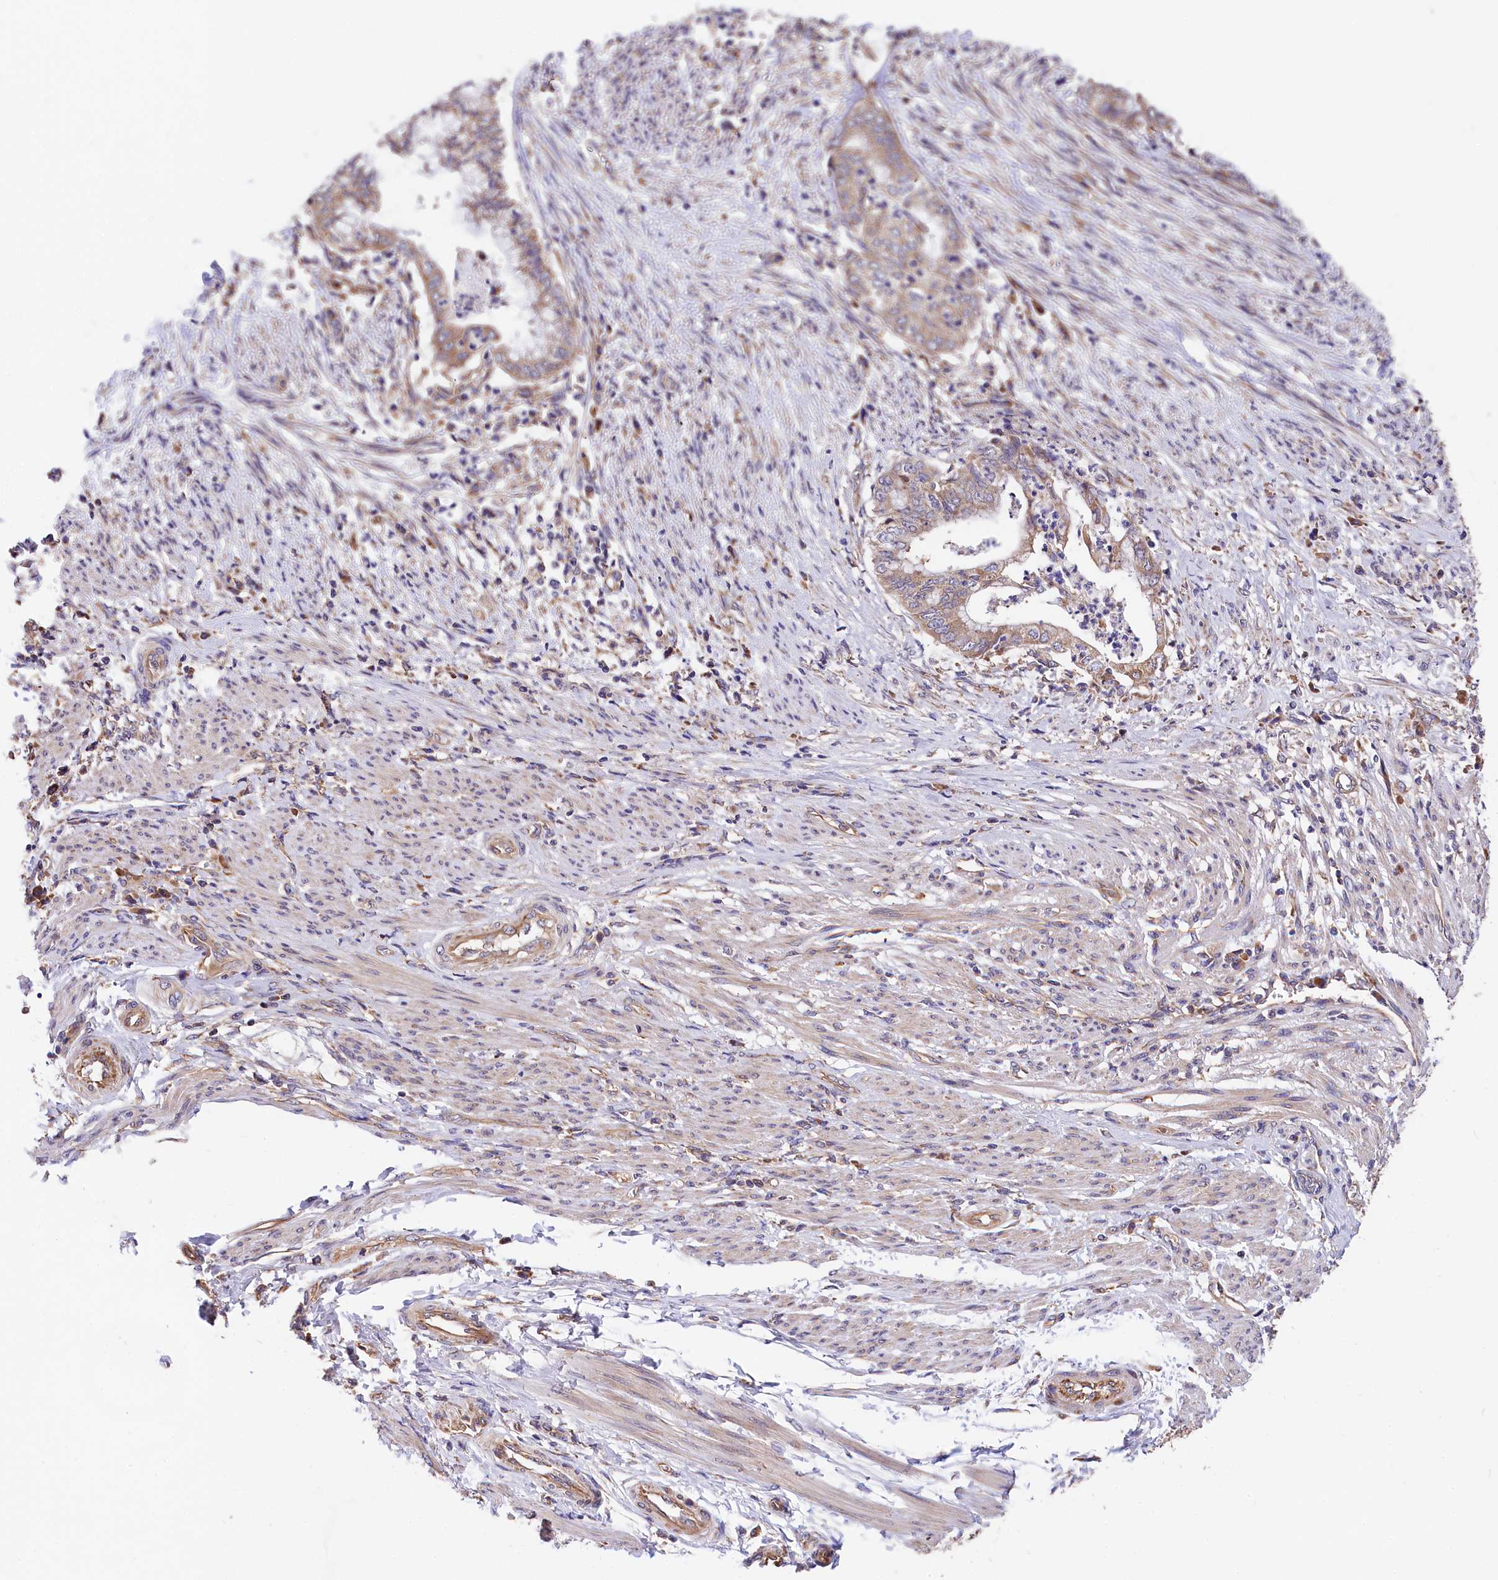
{"staining": {"intensity": "weak", "quantity": "25%-75%", "location": "cytoplasmic/membranous"}, "tissue": "endometrial cancer", "cell_type": "Tumor cells", "image_type": "cancer", "snomed": [{"axis": "morphology", "description": "Necrosis, NOS"}, {"axis": "morphology", "description": "Adenocarcinoma, NOS"}, {"axis": "topography", "description": "Endometrium"}], "caption": "The photomicrograph demonstrates immunohistochemical staining of adenocarcinoma (endometrial). There is weak cytoplasmic/membranous staining is appreciated in about 25%-75% of tumor cells. The protein is stained brown, and the nuclei are stained in blue (DAB IHC with brightfield microscopy, high magnification).", "gene": "SPG11", "patient": {"sex": "female", "age": 79}}